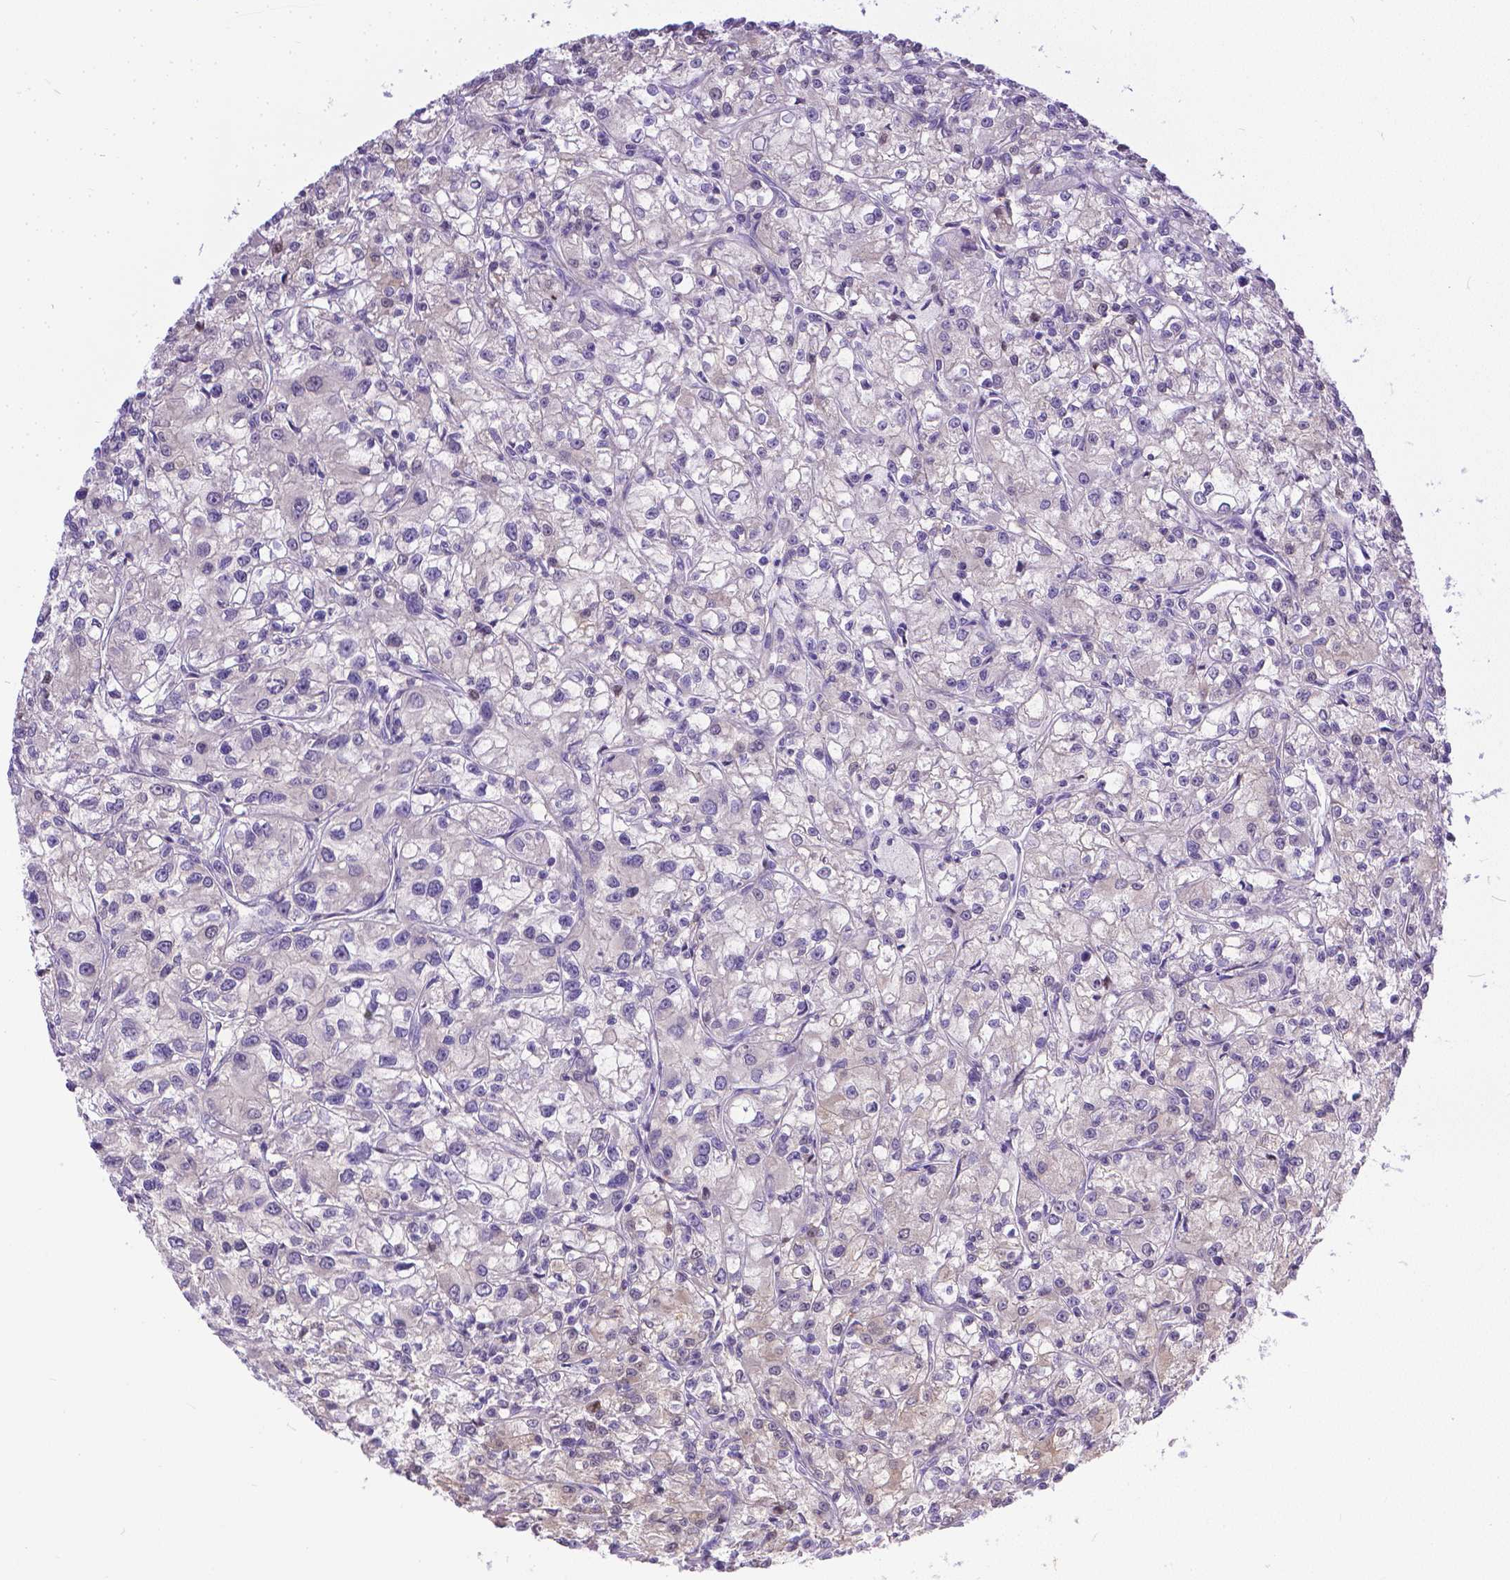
{"staining": {"intensity": "negative", "quantity": "none", "location": "none"}, "tissue": "renal cancer", "cell_type": "Tumor cells", "image_type": "cancer", "snomed": [{"axis": "morphology", "description": "Adenocarcinoma, NOS"}, {"axis": "topography", "description": "Kidney"}], "caption": "This histopathology image is of renal adenocarcinoma stained with IHC to label a protein in brown with the nuclei are counter-stained blue. There is no expression in tumor cells. The staining is performed using DAB (3,3'-diaminobenzidine) brown chromogen with nuclei counter-stained in using hematoxylin.", "gene": "TTLL6", "patient": {"sex": "female", "age": 59}}